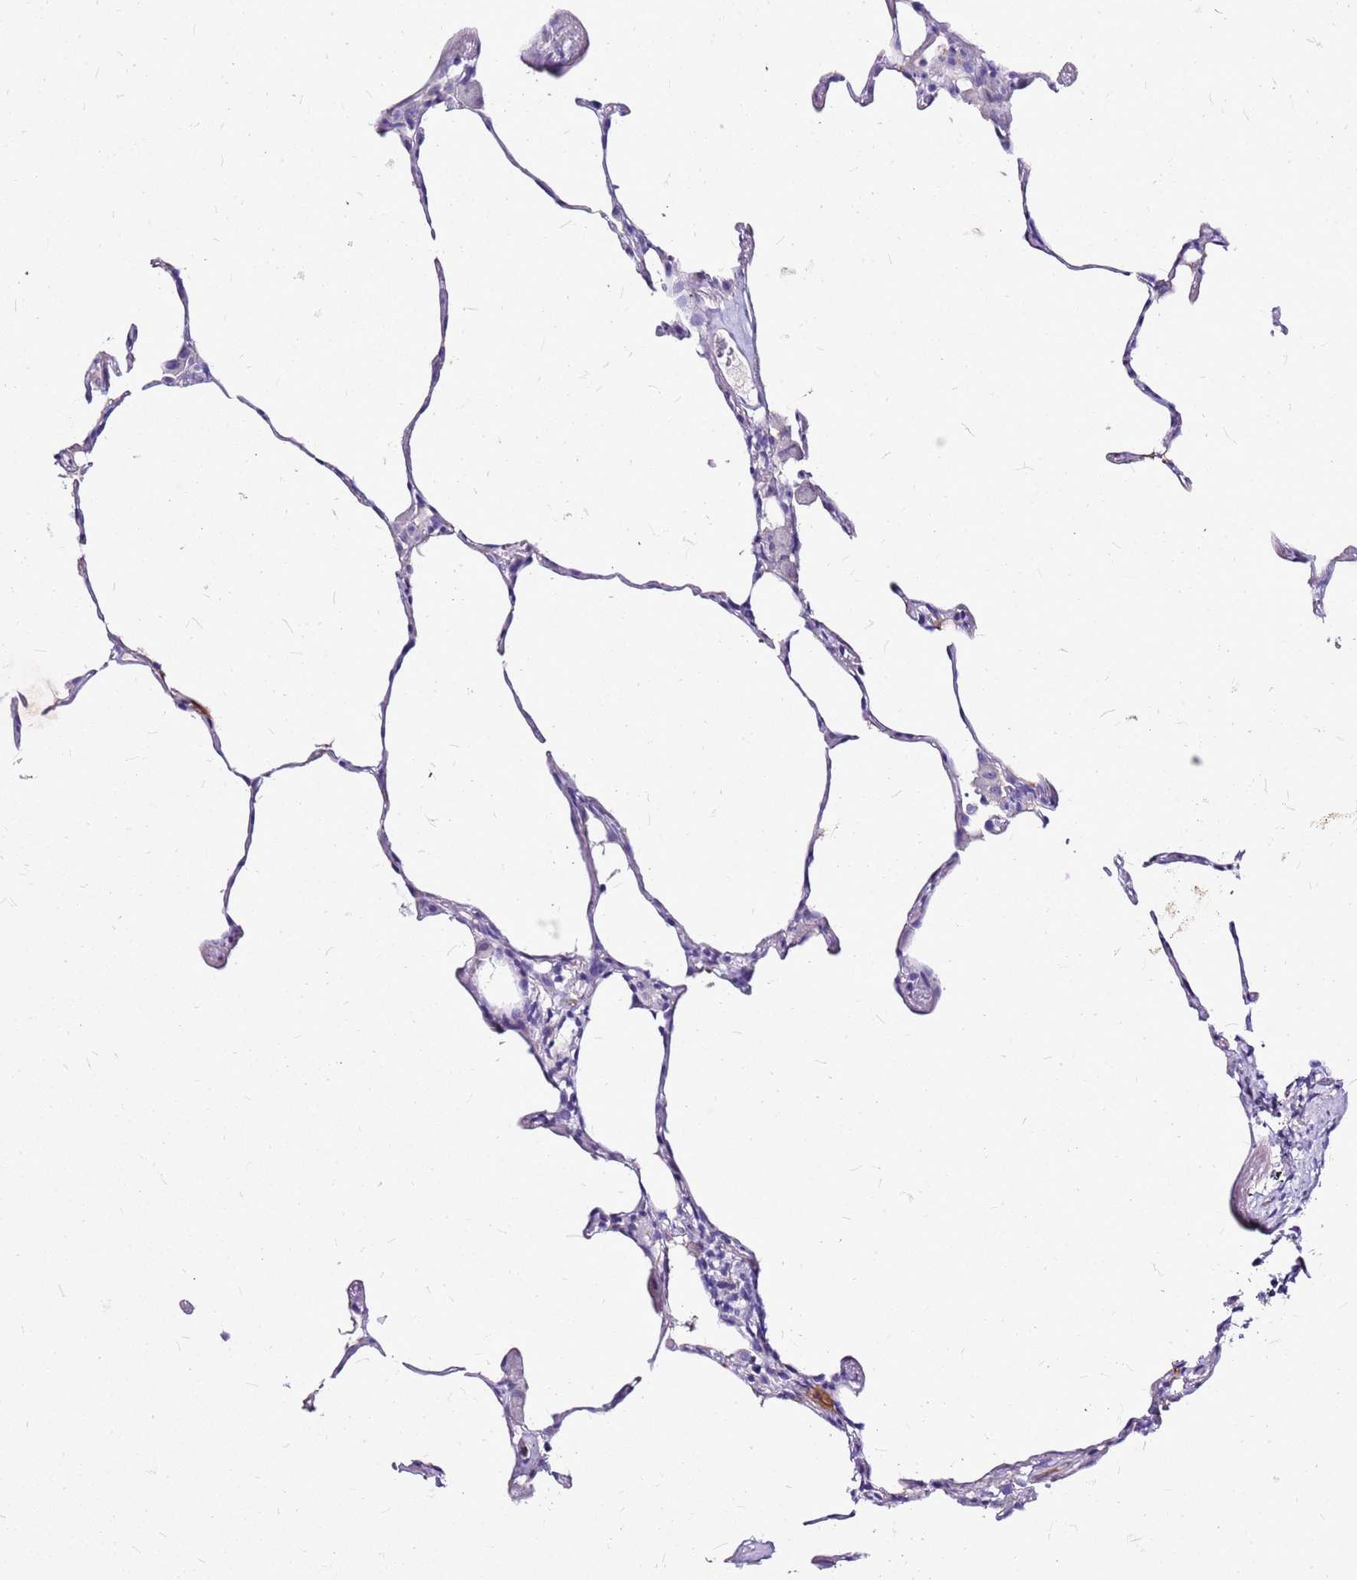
{"staining": {"intensity": "negative", "quantity": "none", "location": "none"}, "tissue": "lung", "cell_type": "Alveolar cells", "image_type": "normal", "snomed": [{"axis": "morphology", "description": "Normal tissue, NOS"}, {"axis": "topography", "description": "Lung"}], "caption": "High power microscopy histopathology image of an immunohistochemistry histopathology image of unremarkable lung, revealing no significant staining in alveolar cells. The staining was performed using DAB to visualize the protein expression in brown, while the nuclei were stained in blue with hematoxylin (Magnification: 20x).", "gene": "DCDC2B", "patient": {"sex": "female", "age": 57}}